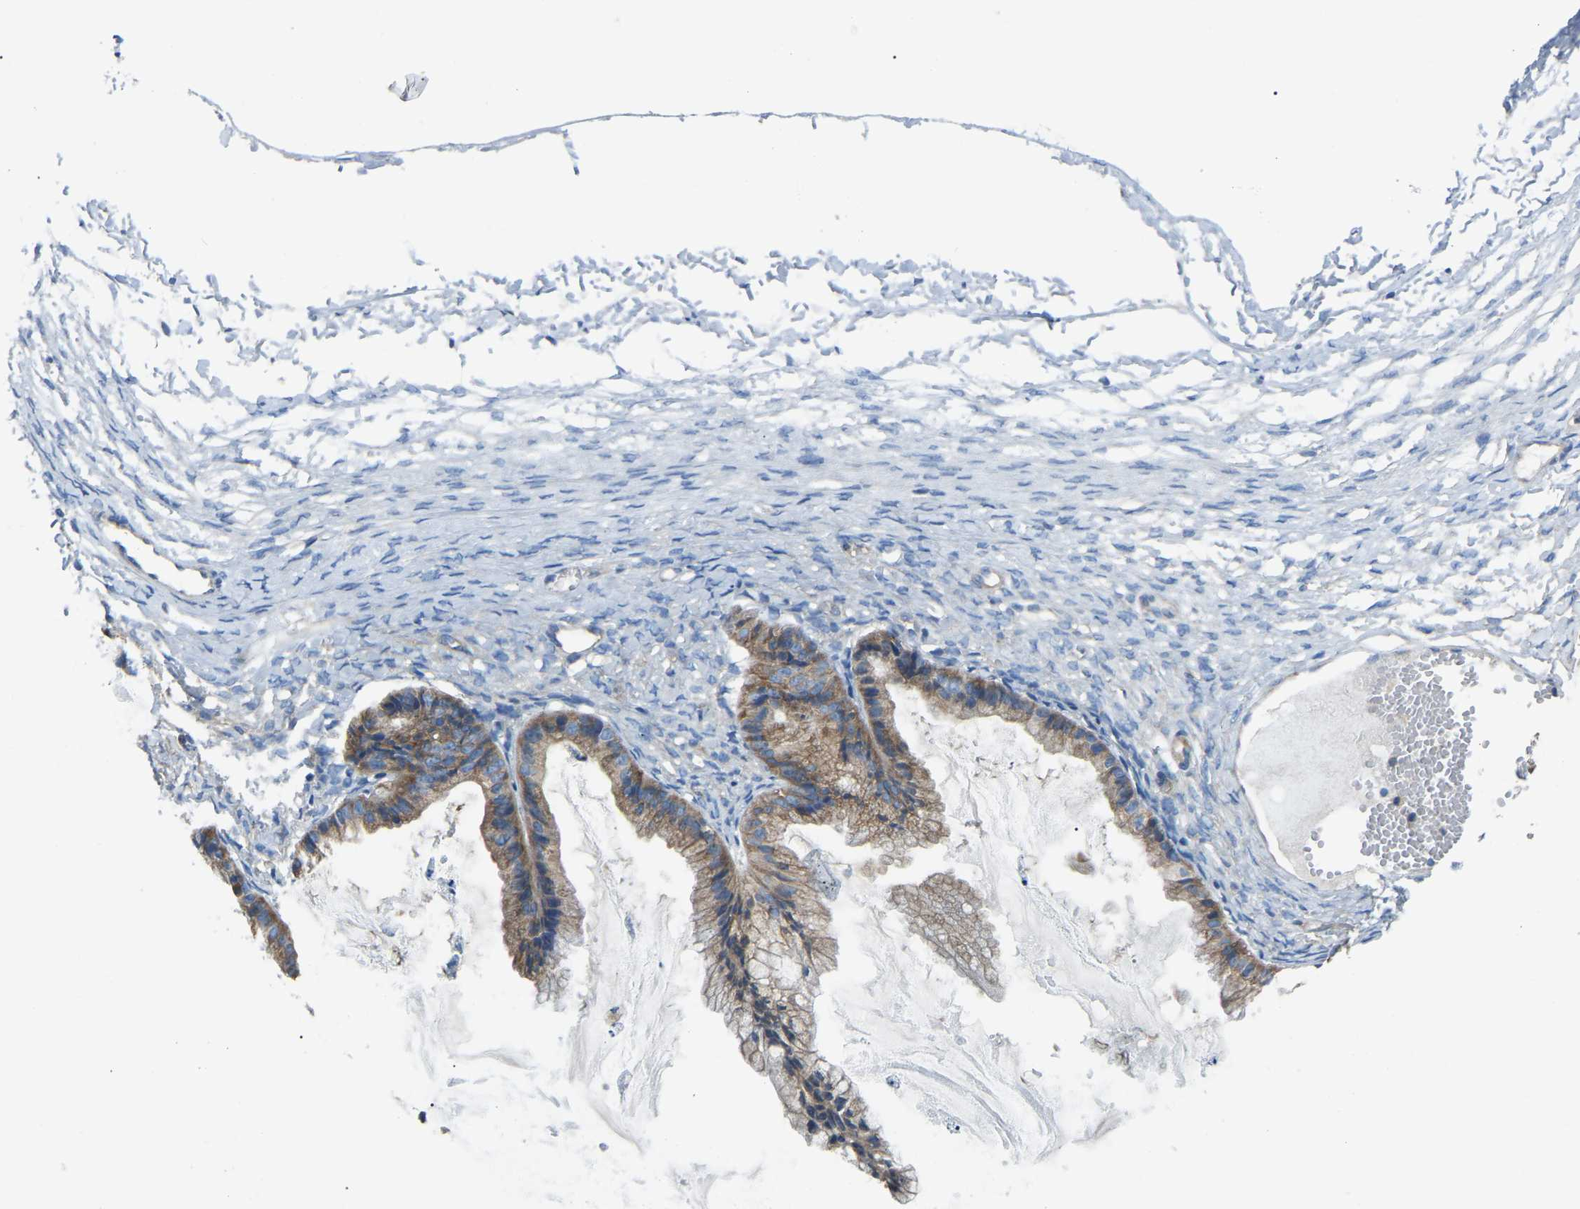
{"staining": {"intensity": "moderate", "quantity": ">75%", "location": "cytoplasmic/membranous"}, "tissue": "ovarian cancer", "cell_type": "Tumor cells", "image_type": "cancer", "snomed": [{"axis": "morphology", "description": "Cystadenocarcinoma, mucinous, NOS"}, {"axis": "topography", "description": "Ovary"}], "caption": "This micrograph demonstrates ovarian mucinous cystadenocarcinoma stained with immunohistochemistry (IHC) to label a protein in brown. The cytoplasmic/membranous of tumor cells show moderate positivity for the protein. Nuclei are counter-stained blue.", "gene": "AIMP1", "patient": {"sex": "female", "age": 57}}